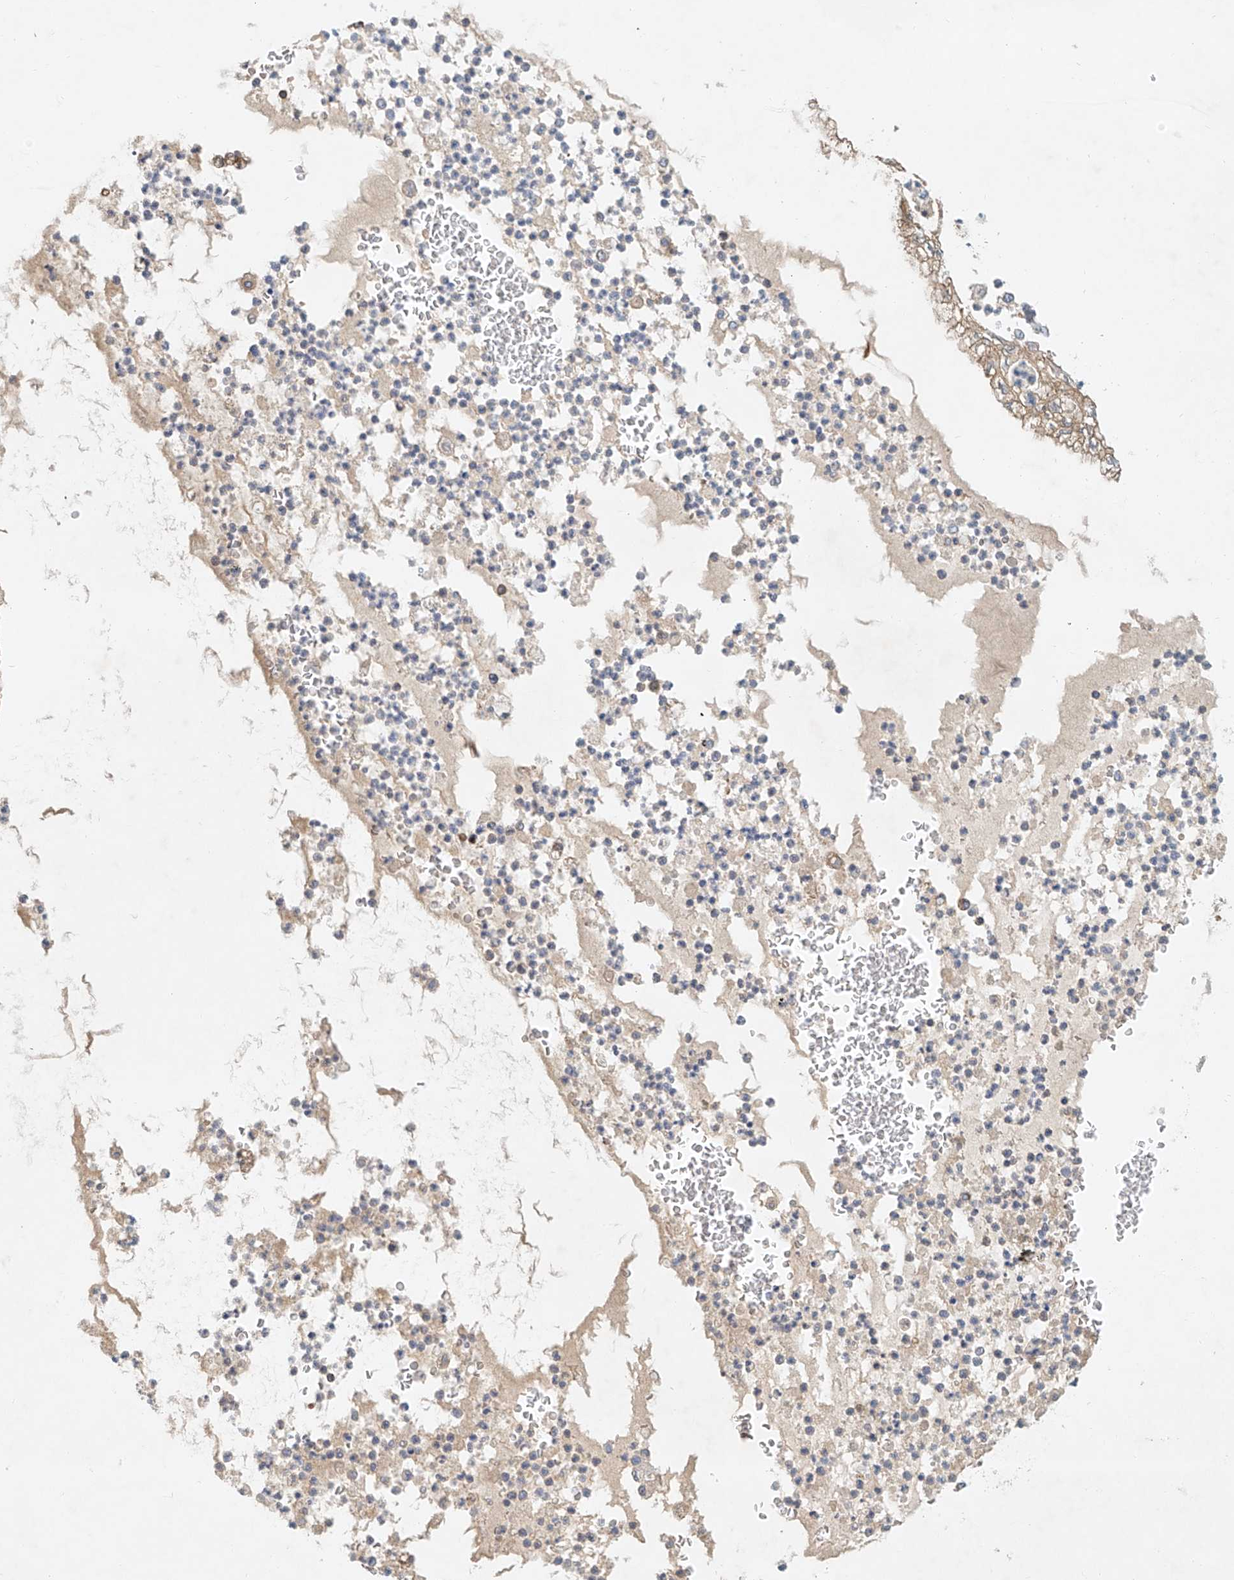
{"staining": {"intensity": "moderate", "quantity": ">75%", "location": "cytoplasmic/membranous"}, "tissue": "lung cancer", "cell_type": "Tumor cells", "image_type": "cancer", "snomed": [{"axis": "morphology", "description": "Adenocarcinoma, NOS"}, {"axis": "topography", "description": "Lung"}], "caption": "Protein expression analysis of human lung adenocarcinoma reveals moderate cytoplasmic/membranous expression in approximately >75% of tumor cells.", "gene": "CARMIL1", "patient": {"sex": "female", "age": 70}}